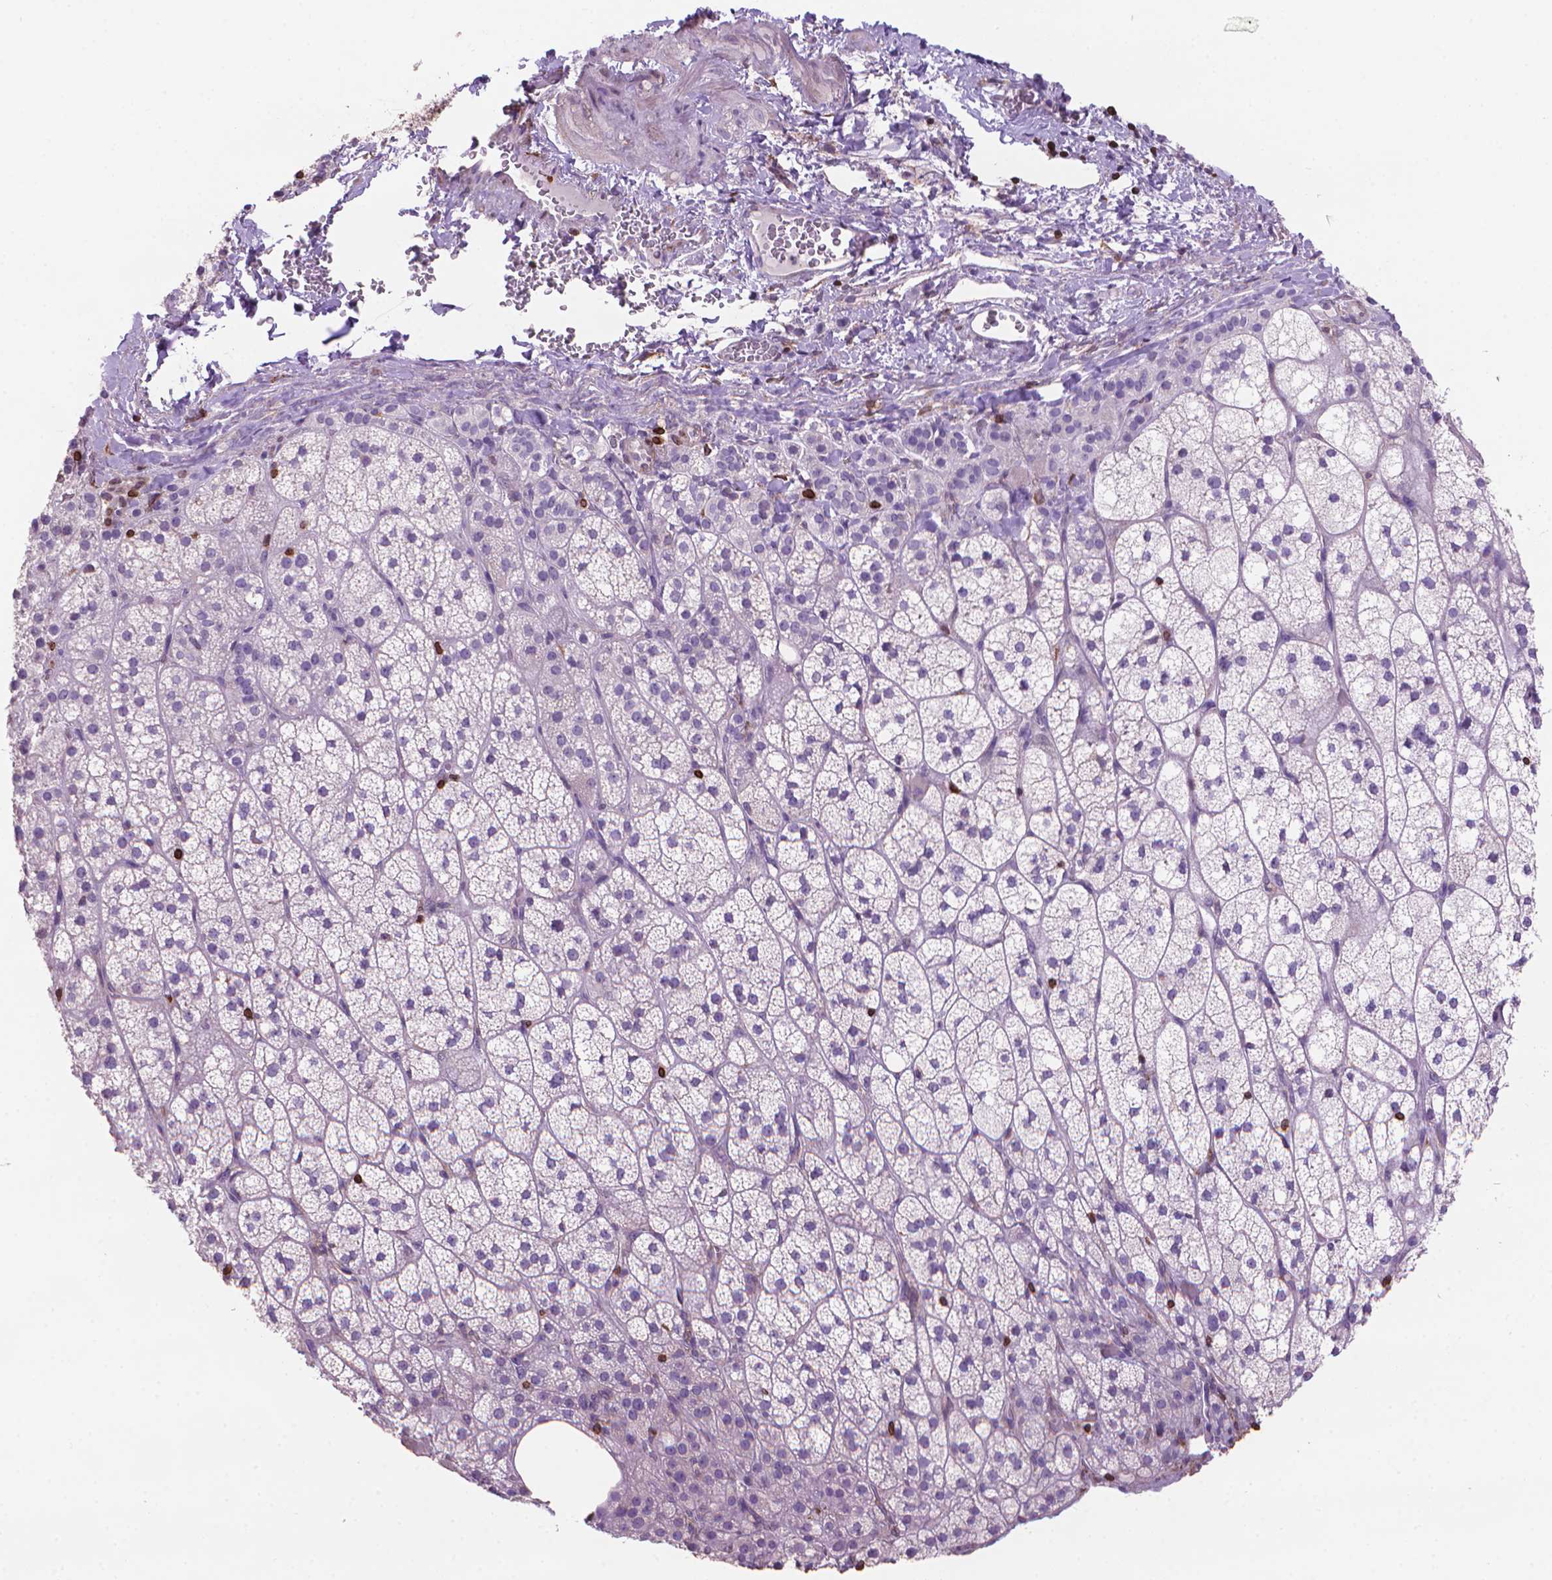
{"staining": {"intensity": "negative", "quantity": "none", "location": "none"}, "tissue": "adrenal gland", "cell_type": "Glandular cells", "image_type": "normal", "snomed": [{"axis": "morphology", "description": "Normal tissue, NOS"}, {"axis": "topography", "description": "Adrenal gland"}], "caption": "Immunohistochemistry (IHC) histopathology image of normal human adrenal gland stained for a protein (brown), which exhibits no positivity in glandular cells.", "gene": "BCL2", "patient": {"sex": "female", "age": 60}}